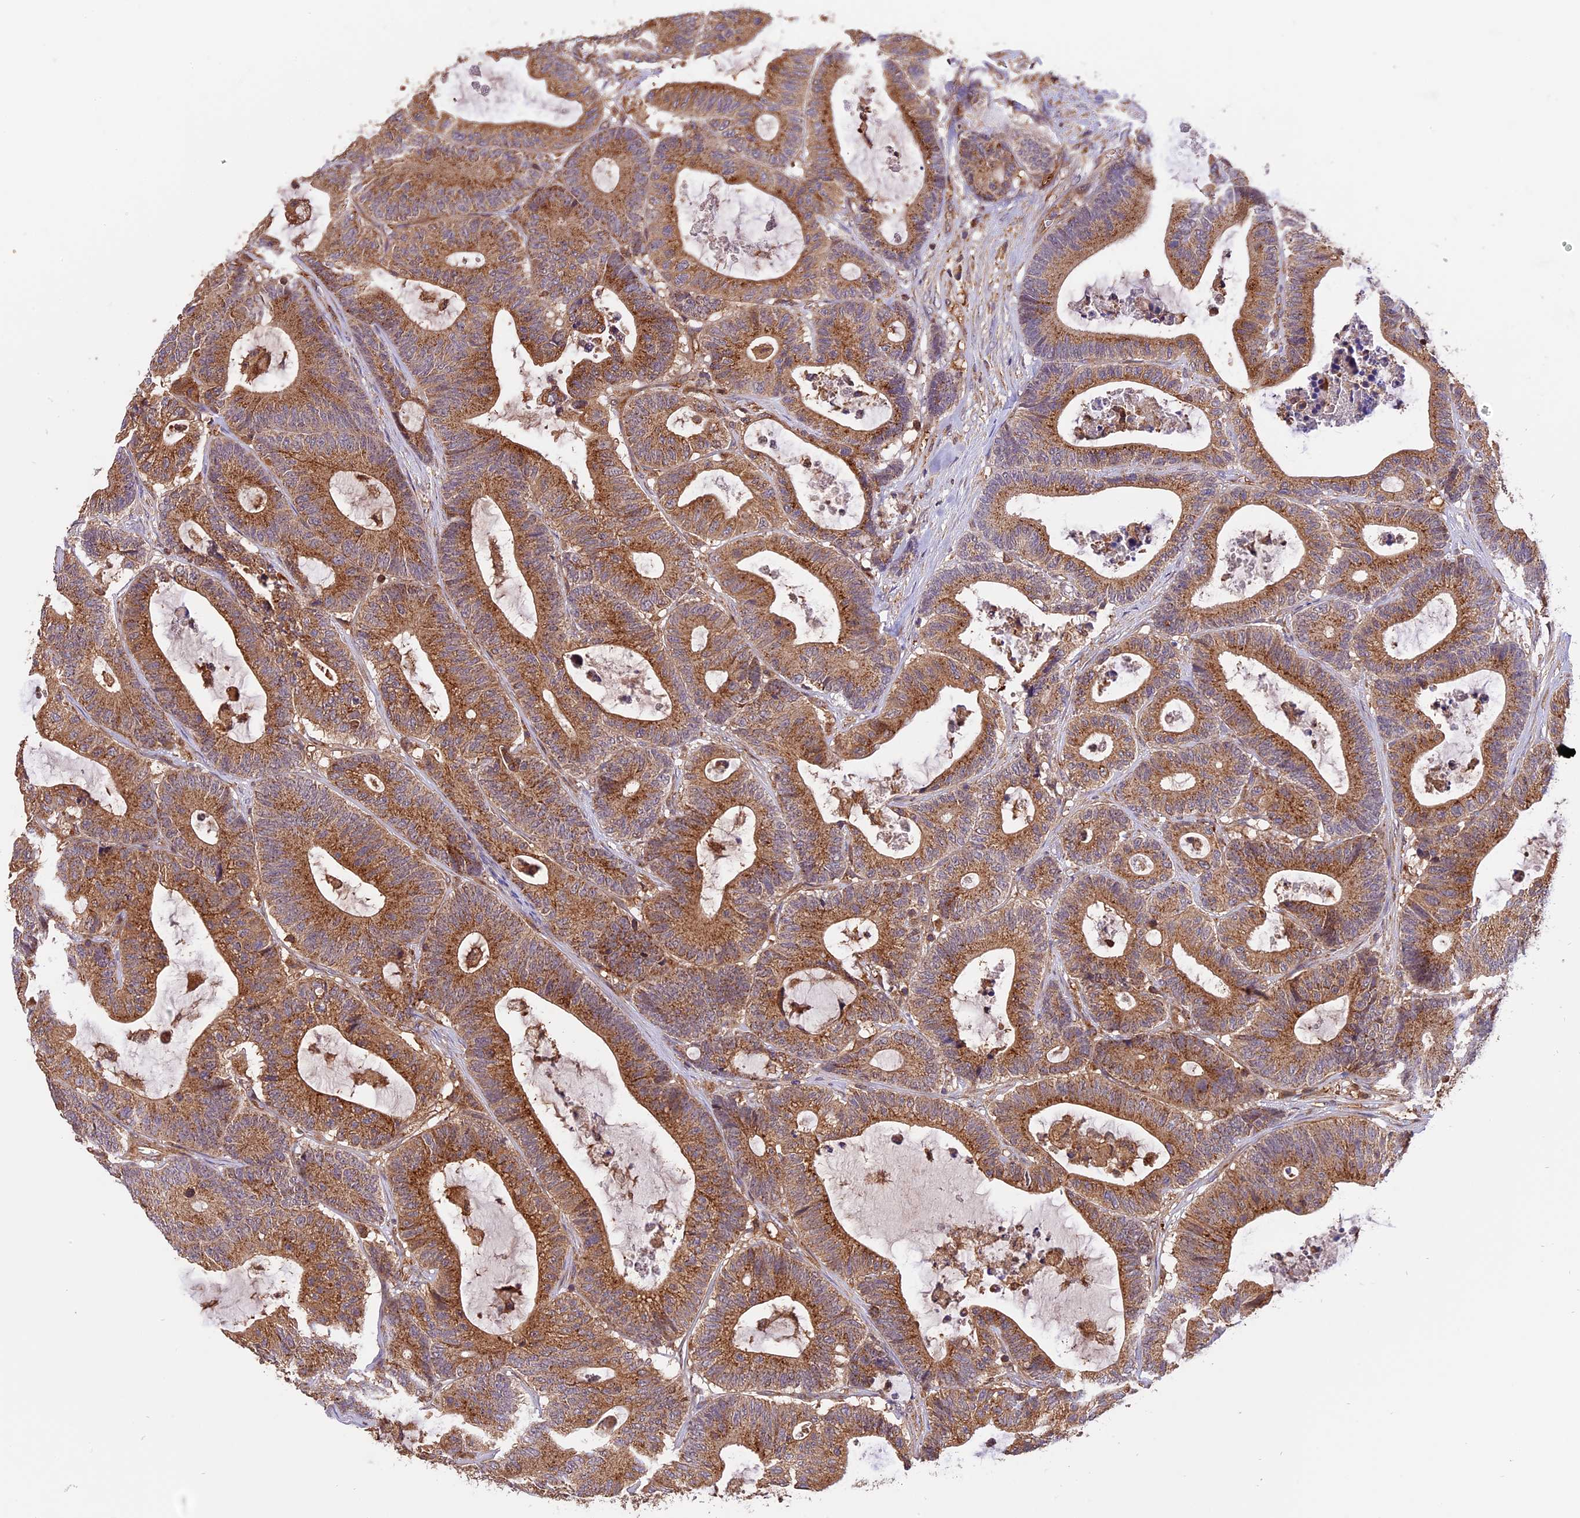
{"staining": {"intensity": "moderate", "quantity": ">75%", "location": "cytoplasmic/membranous"}, "tissue": "colorectal cancer", "cell_type": "Tumor cells", "image_type": "cancer", "snomed": [{"axis": "morphology", "description": "Adenocarcinoma, NOS"}, {"axis": "topography", "description": "Colon"}], "caption": "A high-resolution histopathology image shows immunohistochemistry (IHC) staining of colorectal cancer, which reveals moderate cytoplasmic/membranous expression in about >75% of tumor cells. The protein is shown in brown color, while the nuclei are stained blue.", "gene": "PEX3", "patient": {"sex": "female", "age": 84}}